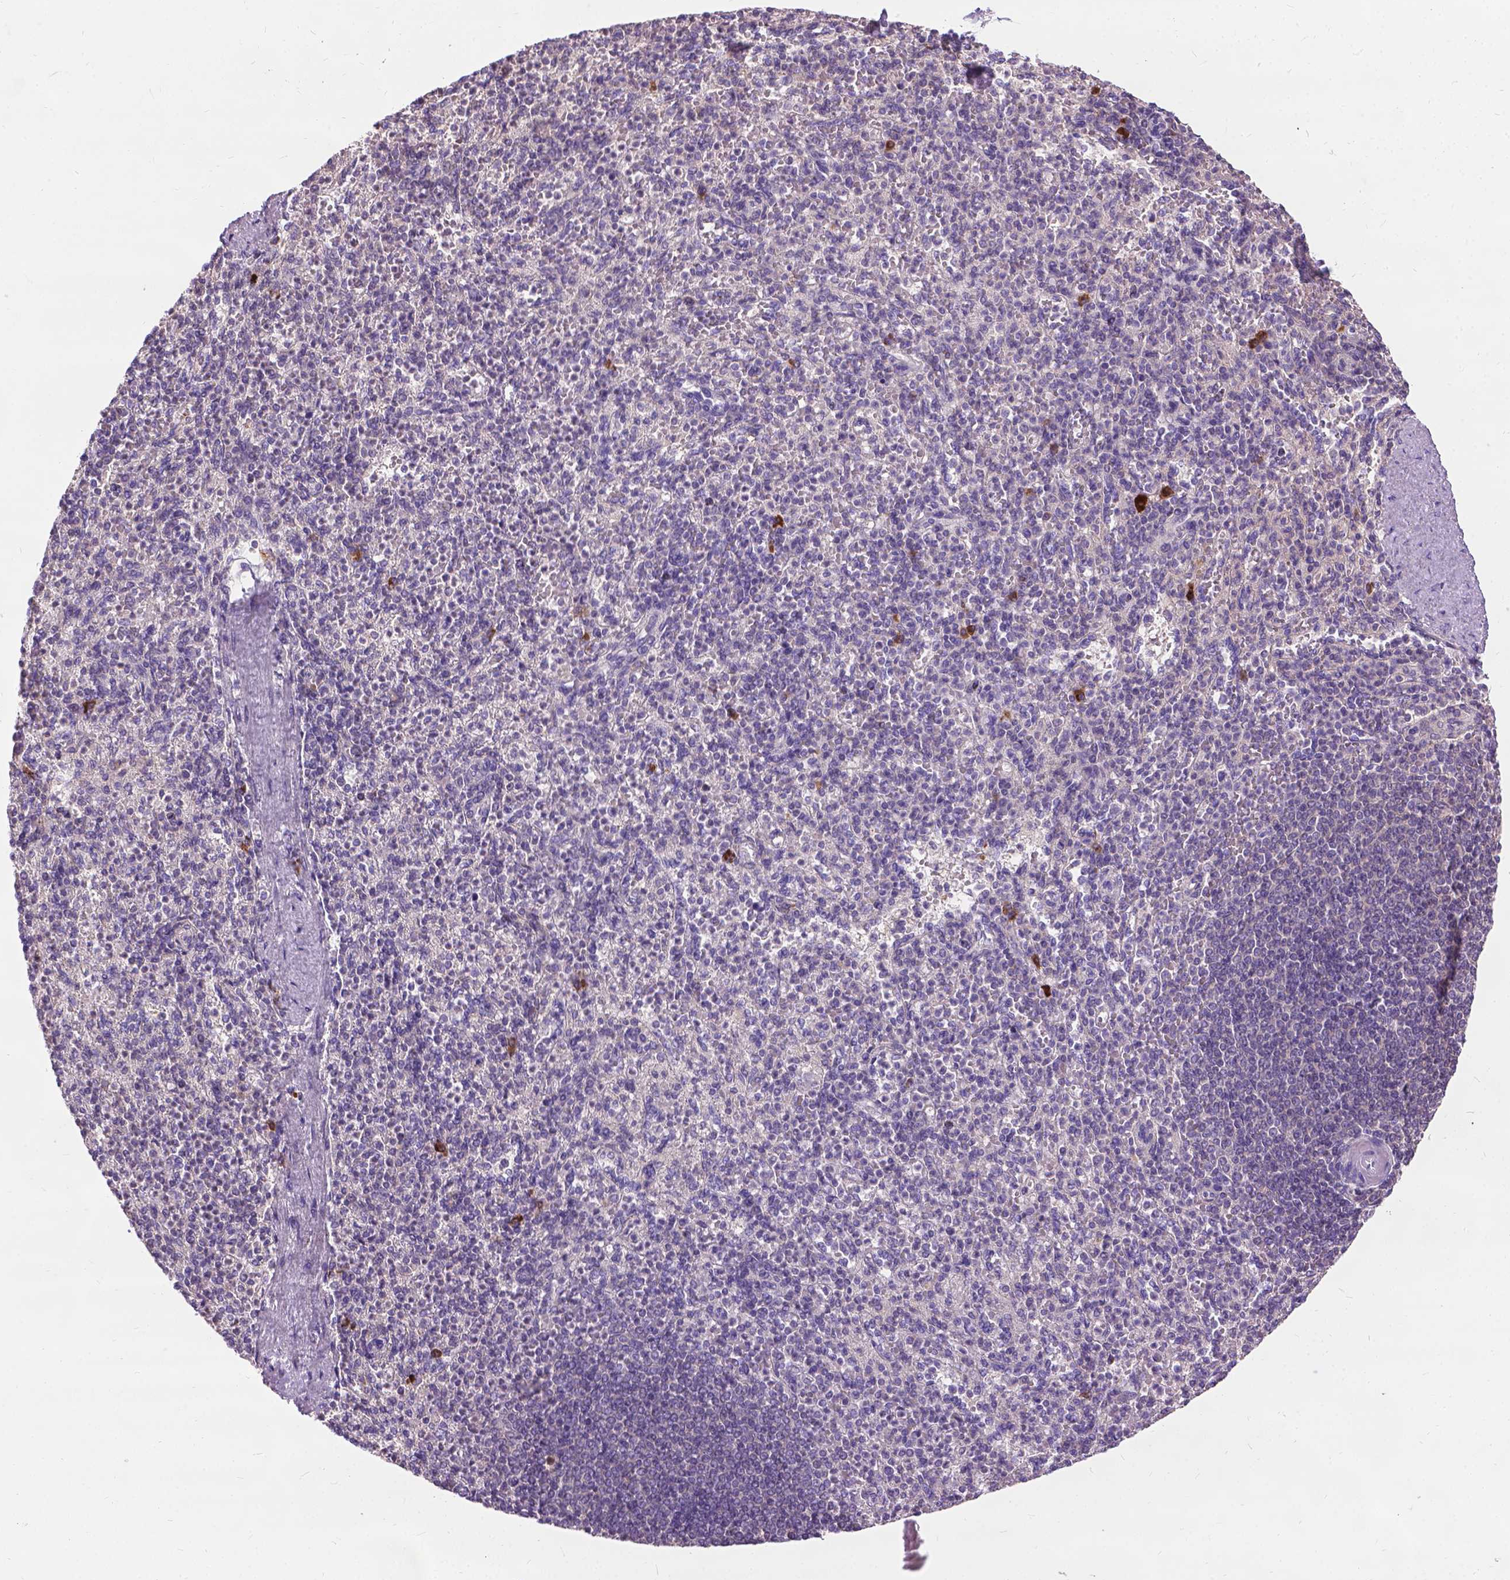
{"staining": {"intensity": "strong", "quantity": "<25%", "location": "cytoplasmic/membranous"}, "tissue": "spleen", "cell_type": "Cells in red pulp", "image_type": "normal", "snomed": [{"axis": "morphology", "description": "Normal tissue, NOS"}, {"axis": "topography", "description": "Spleen"}], "caption": "Protein expression analysis of benign human spleen reveals strong cytoplasmic/membranous expression in approximately <25% of cells in red pulp. (IHC, brightfield microscopy, high magnification).", "gene": "JAK3", "patient": {"sex": "female", "age": 74}}